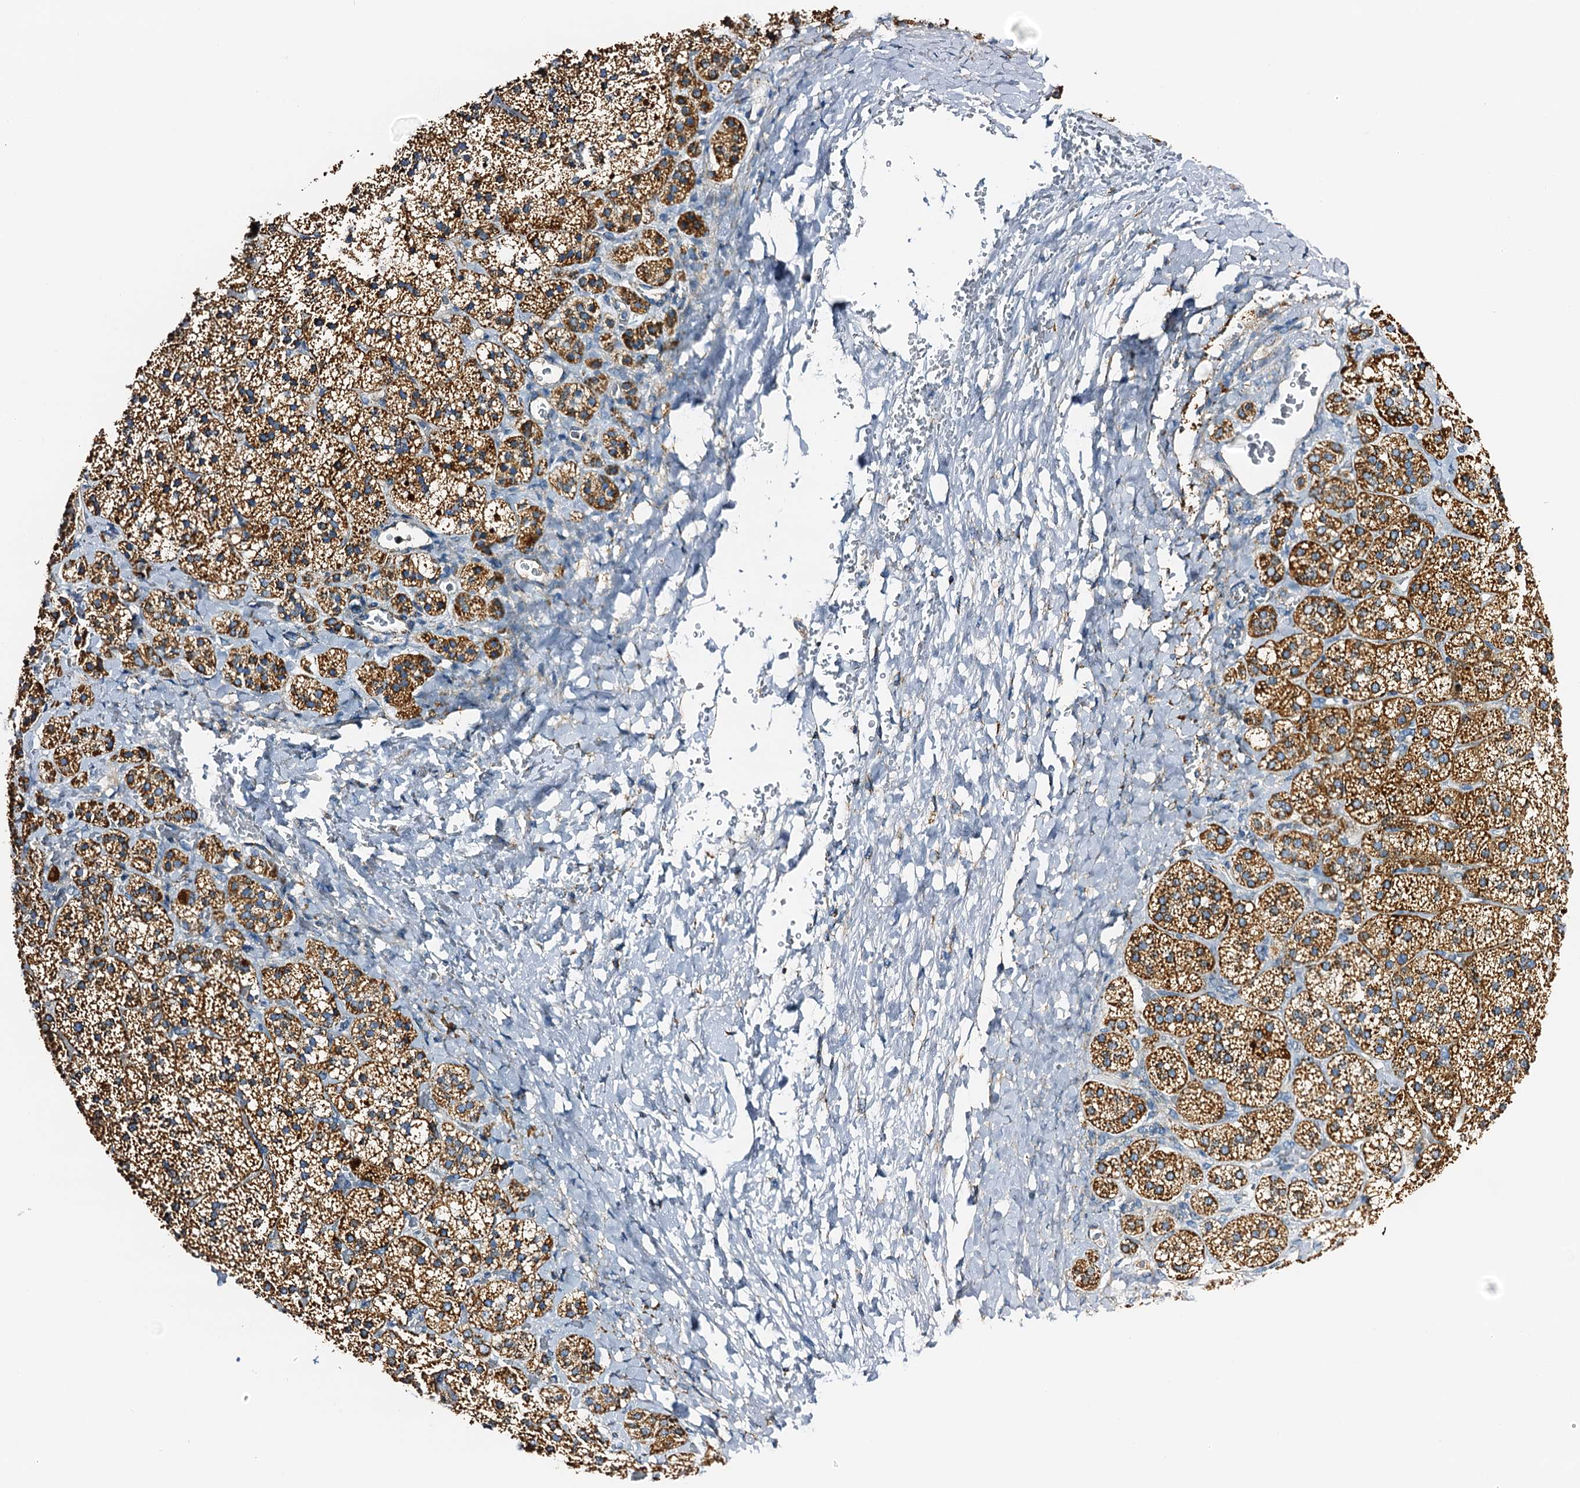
{"staining": {"intensity": "strong", "quantity": ">75%", "location": "cytoplasmic/membranous"}, "tissue": "adrenal gland", "cell_type": "Glandular cells", "image_type": "normal", "snomed": [{"axis": "morphology", "description": "Normal tissue, NOS"}, {"axis": "topography", "description": "Adrenal gland"}], "caption": "The photomicrograph exhibits staining of benign adrenal gland, revealing strong cytoplasmic/membranous protein expression (brown color) within glandular cells. (DAB IHC, brown staining for protein, blue staining for nuclei).", "gene": "POC1A", "patient": {"sex": "female", "age": 44}}